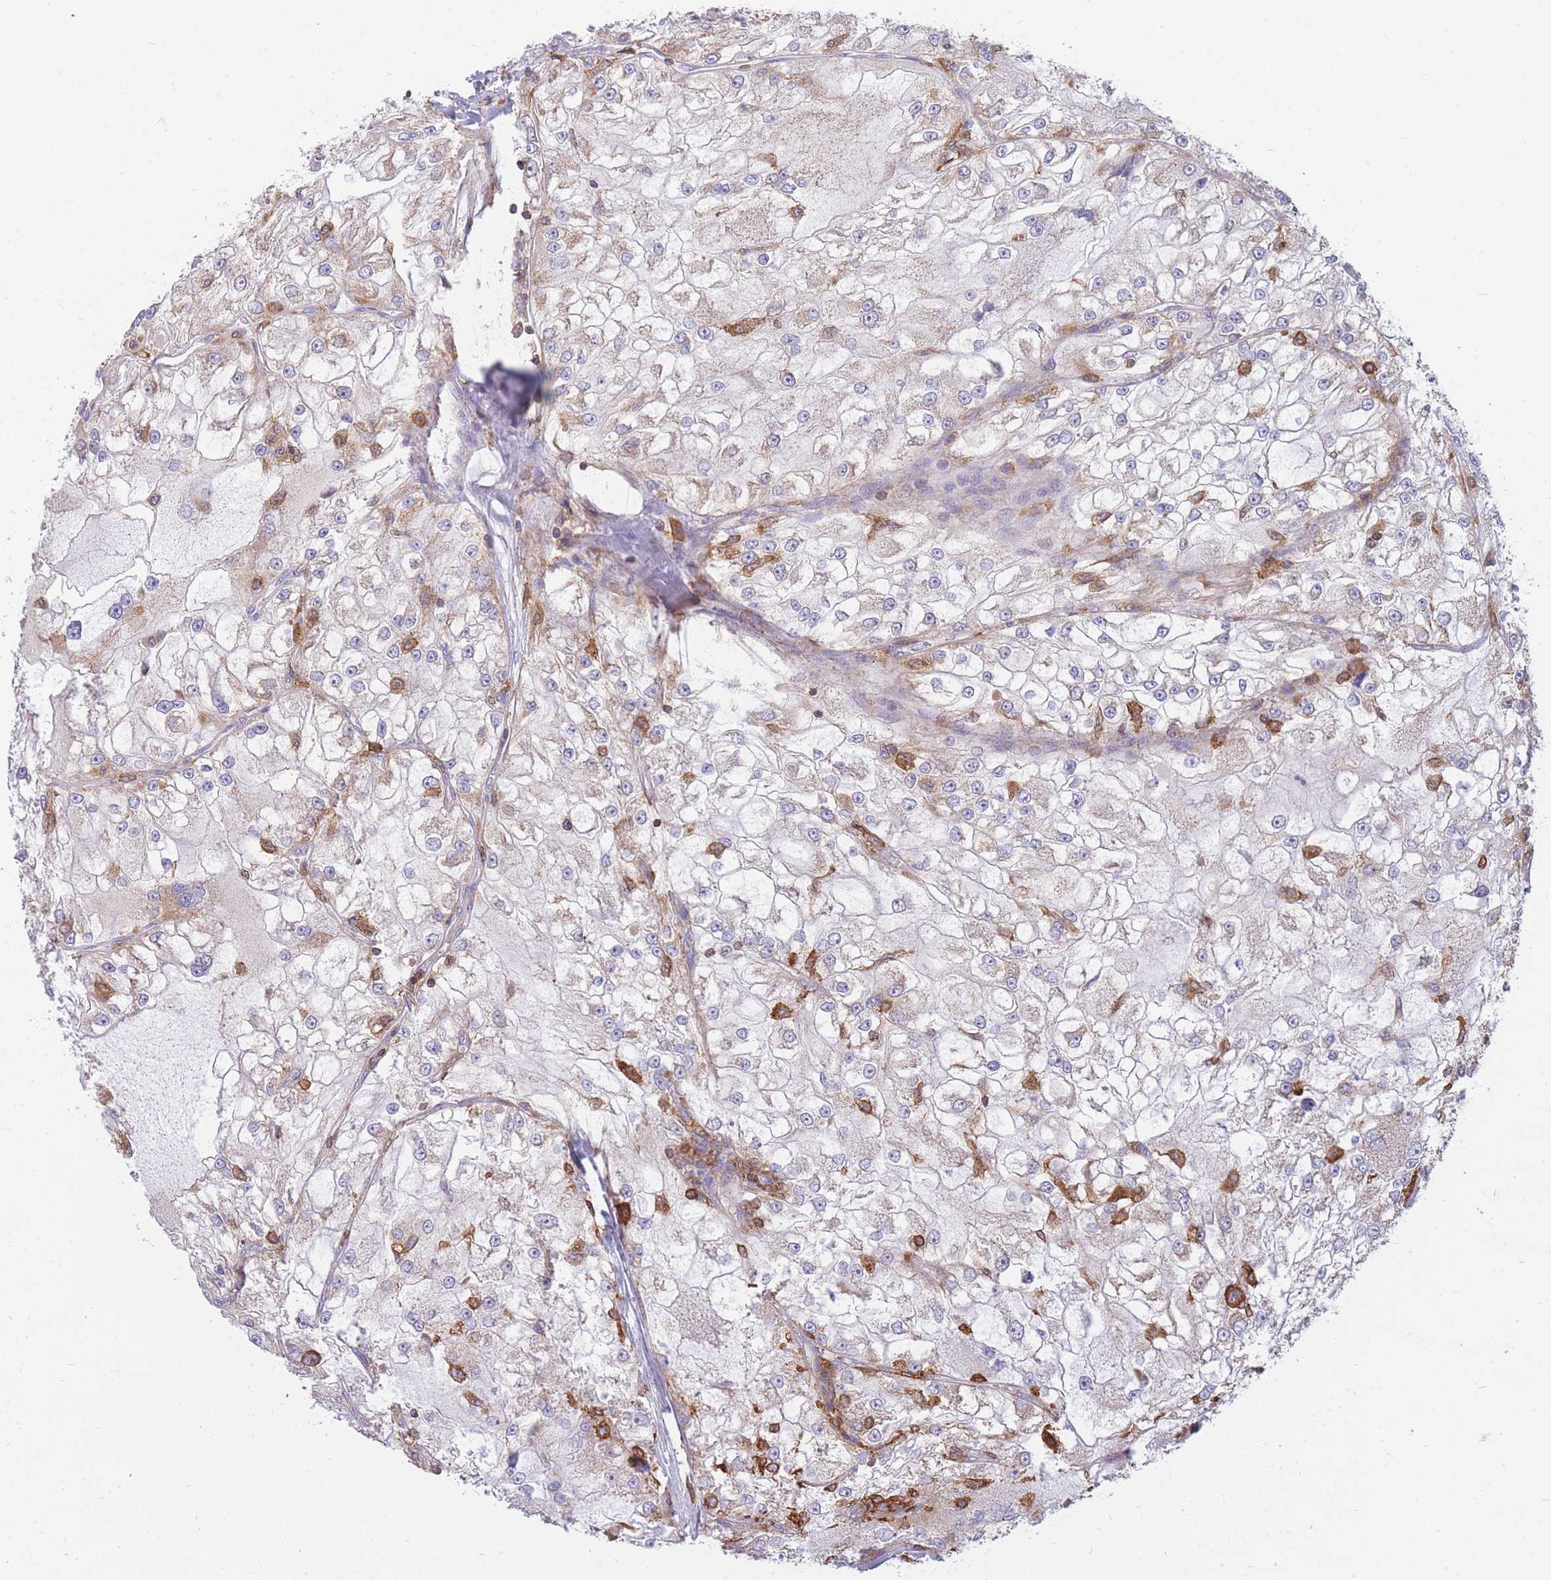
{"staining": {"intensity": "moderate", "quantity": "25%-75%", "location": "cytoplasmic/membranous"}, "tissue": "renal cancer", "cell_type": "Tumor cells", "image_type": "cancer", "snomed": [{"axis": "morphology", "description": "Adenocarcinoma, NOS"}, {"axis": "topography", "description": "Kidney"}], "caption": "Protein expression analysis of human renal cancer (adenocarcinoma) reveals moderate cytoplasmic/membranous staining in about 25%-75% of tumor cells. Immunohistochemistry stains the protein in brown and the nuclei are stained blue.", "gene": "MRPL54", "patient": {"sex": "female", "age": 72}}